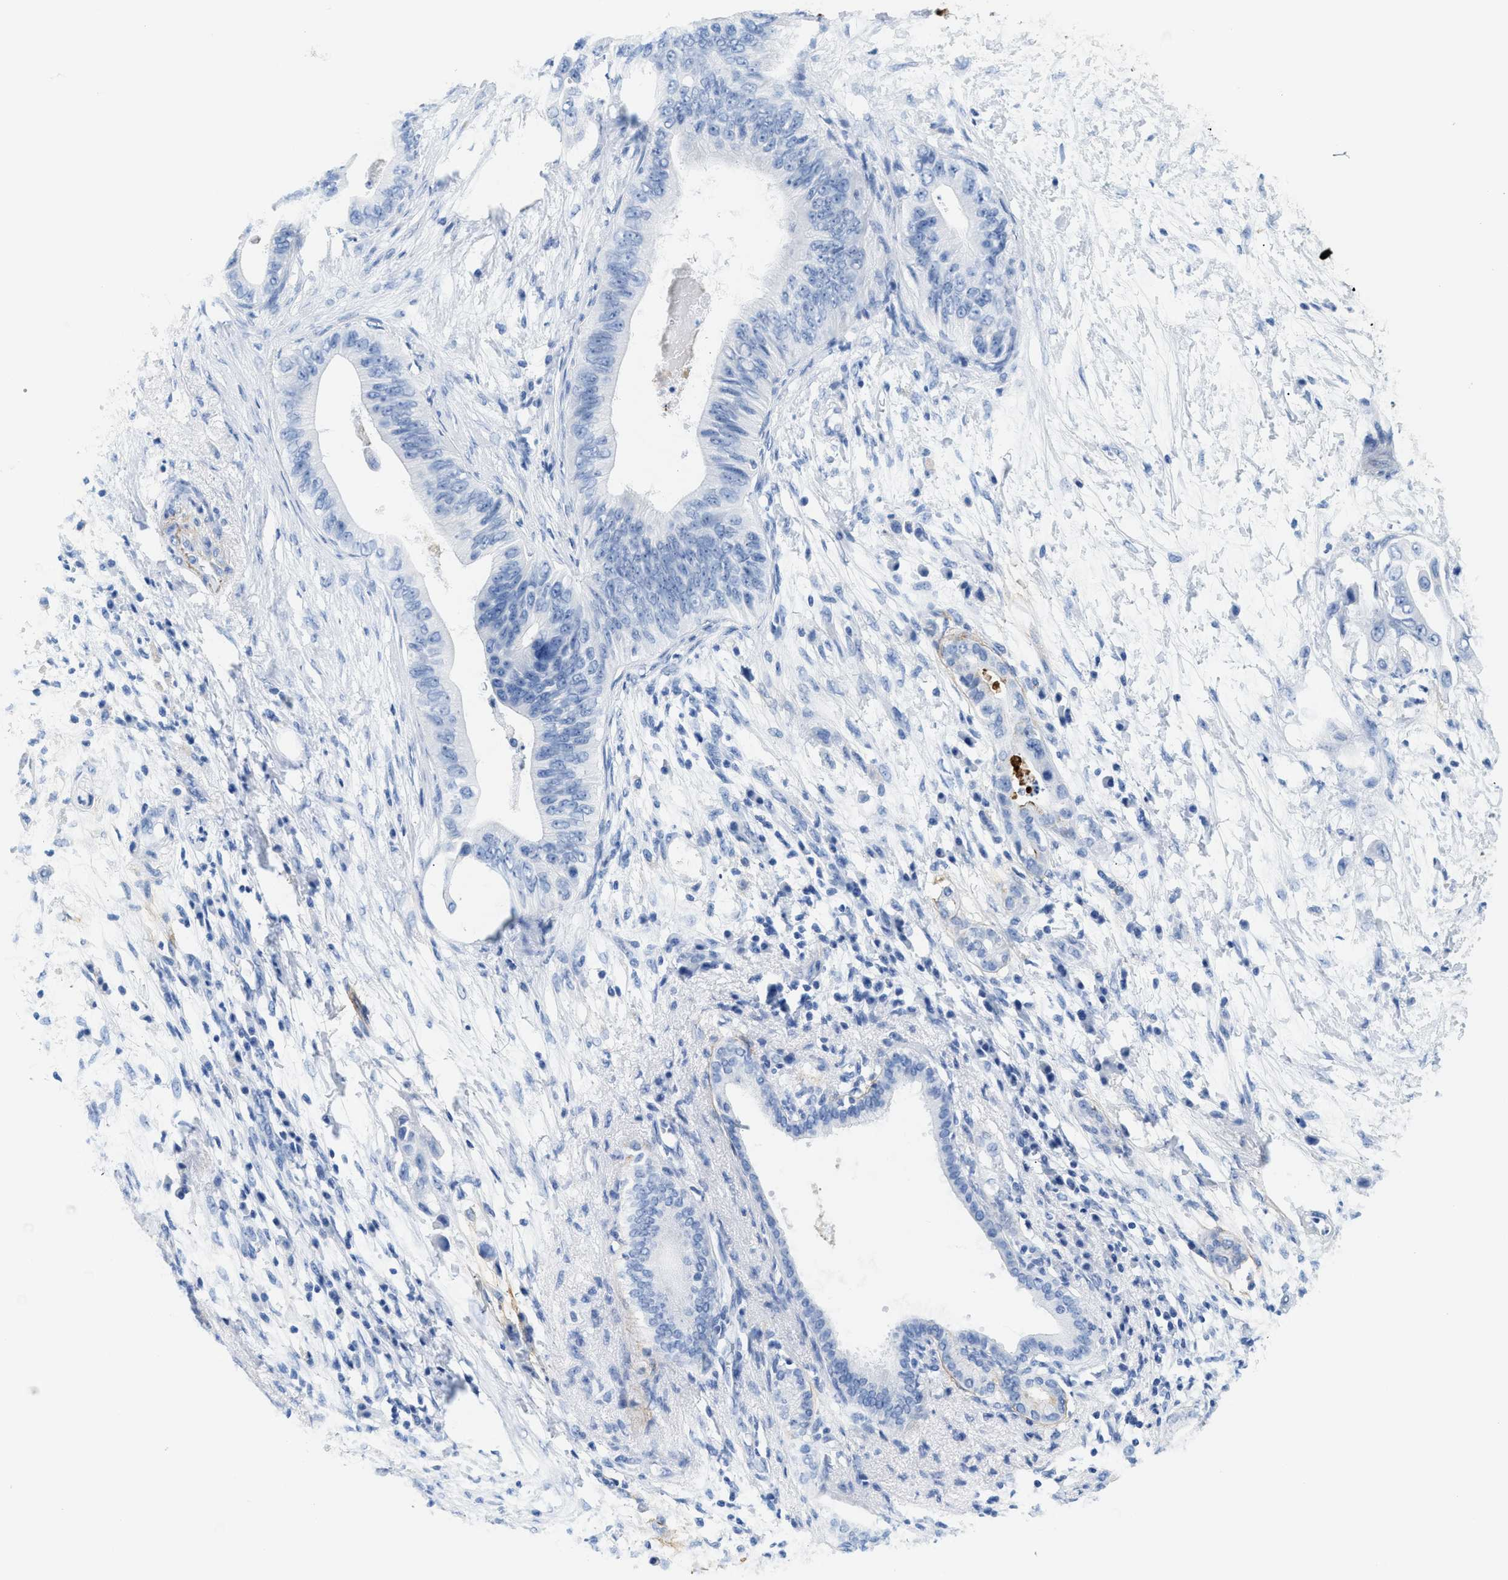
{"staining": {"intensity": "negative", "quantity": "none", "location": "none"}, "tissue": "pancreatic cancer", "cell_type": "Tumor cells", "image_type": "cancer", "snomed": [{"axis": "morphology", "description": "Adenocarcinoma, NOS"}, {"axis": "topography", "description": "Pancreas"}], "caption": "This photomicrograph is of adenocarcinoma (pancreatic) stained with immunohistochemistry to label a protein in brown with the nuclei are counter-stained blue. There is no staining in tumor cells. (Brightfield microscopy of DAB IHC at high magnification).", "gene": "TNR", "patient": {"sex": "male", "age": 77}}